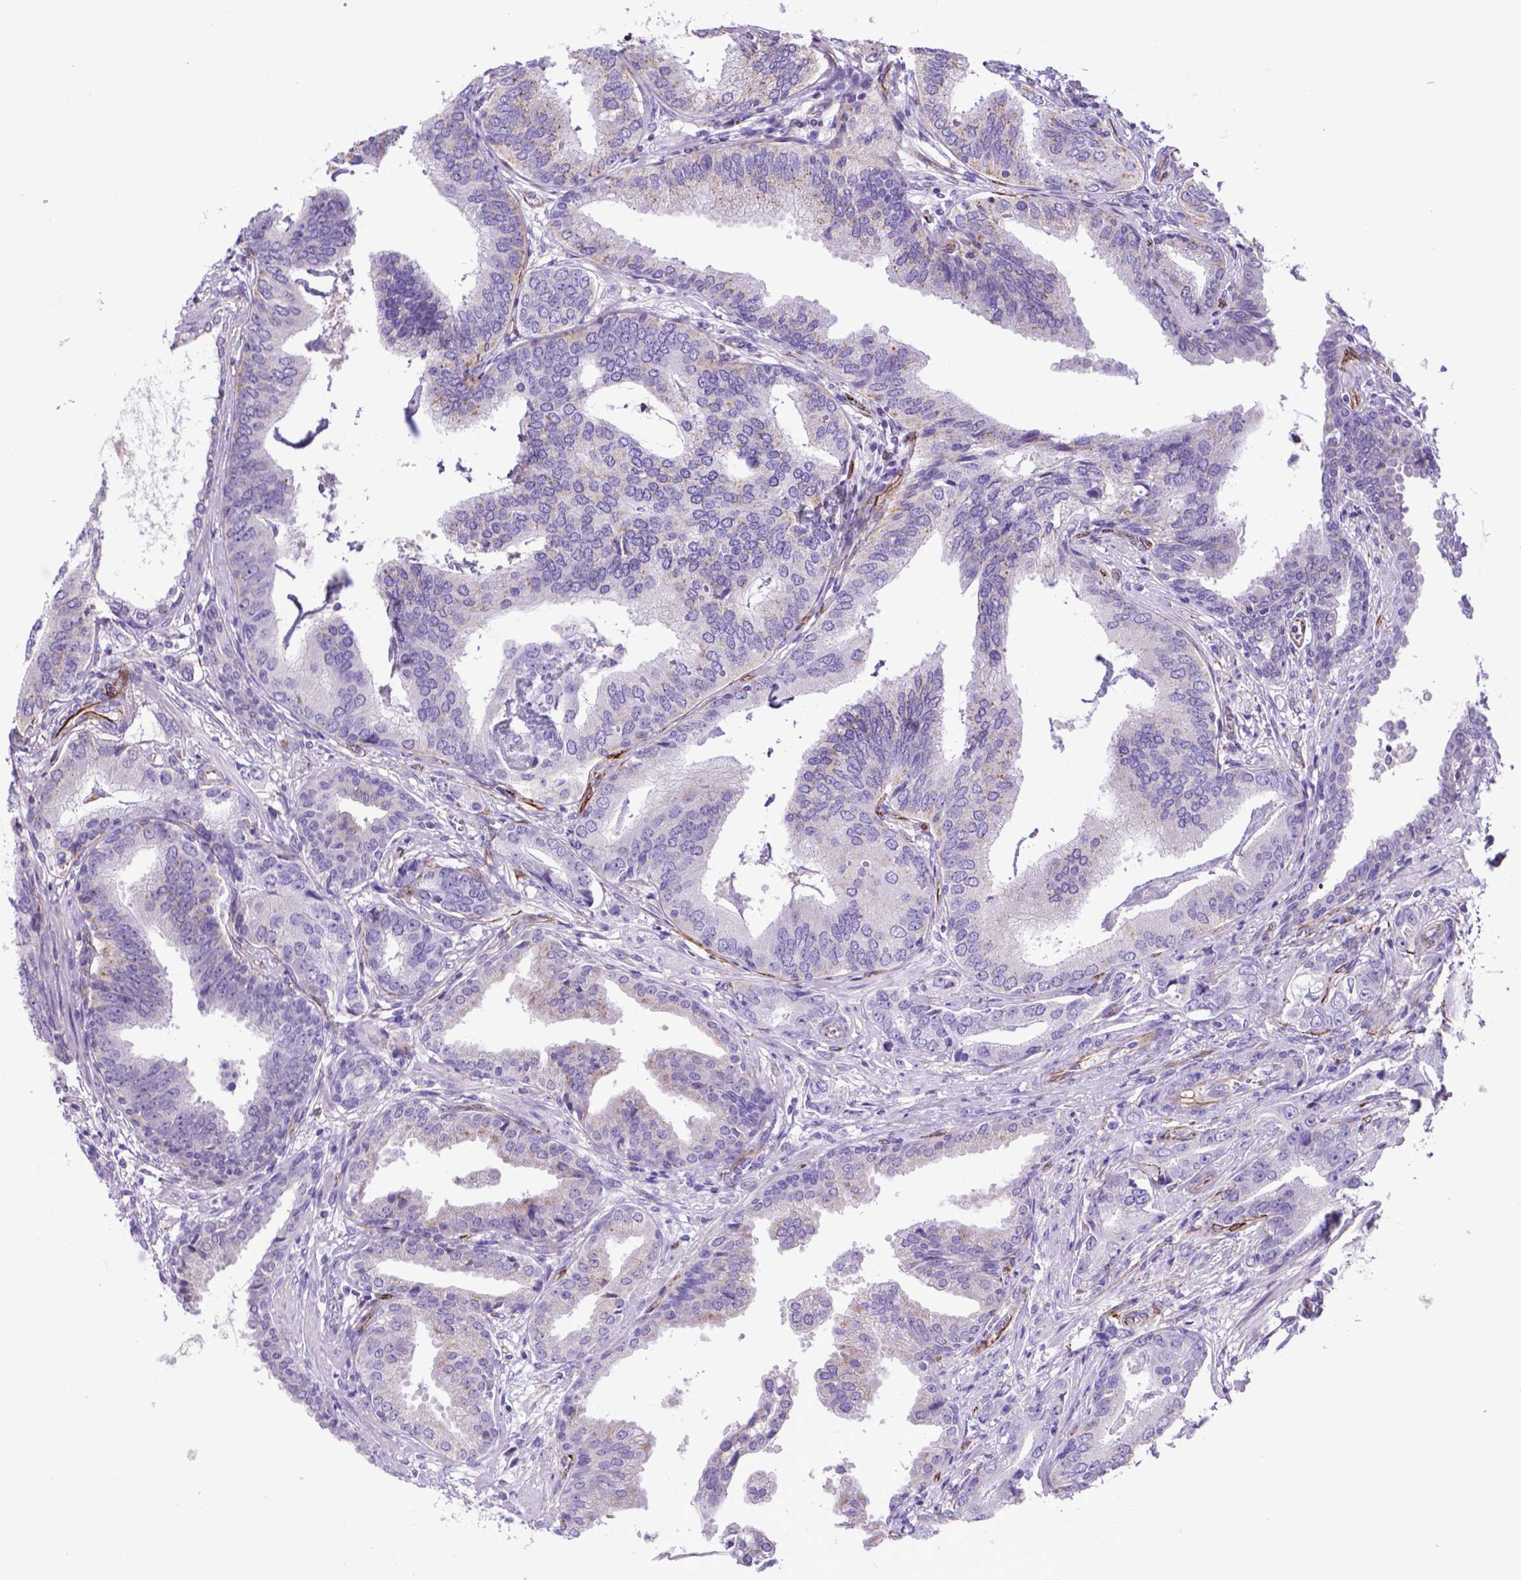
{"staining": {"intensity": "negative", "quantity": "none", "location": "none"}, "tissue": "prostate cancer", "cell_type": "Tumor cells", "image_type": "cancer", "snomed": [{"axis": "morphology", "description": "Adenocarcinoma, NOS"}, {"axis": "topography", "description": "Prostate"}], "caption": "Tumor cells show no significant staining in adenocarcinoma (prostate).", "gene": "LZTR1", "patient": {"sex": "male", "age": 64}}